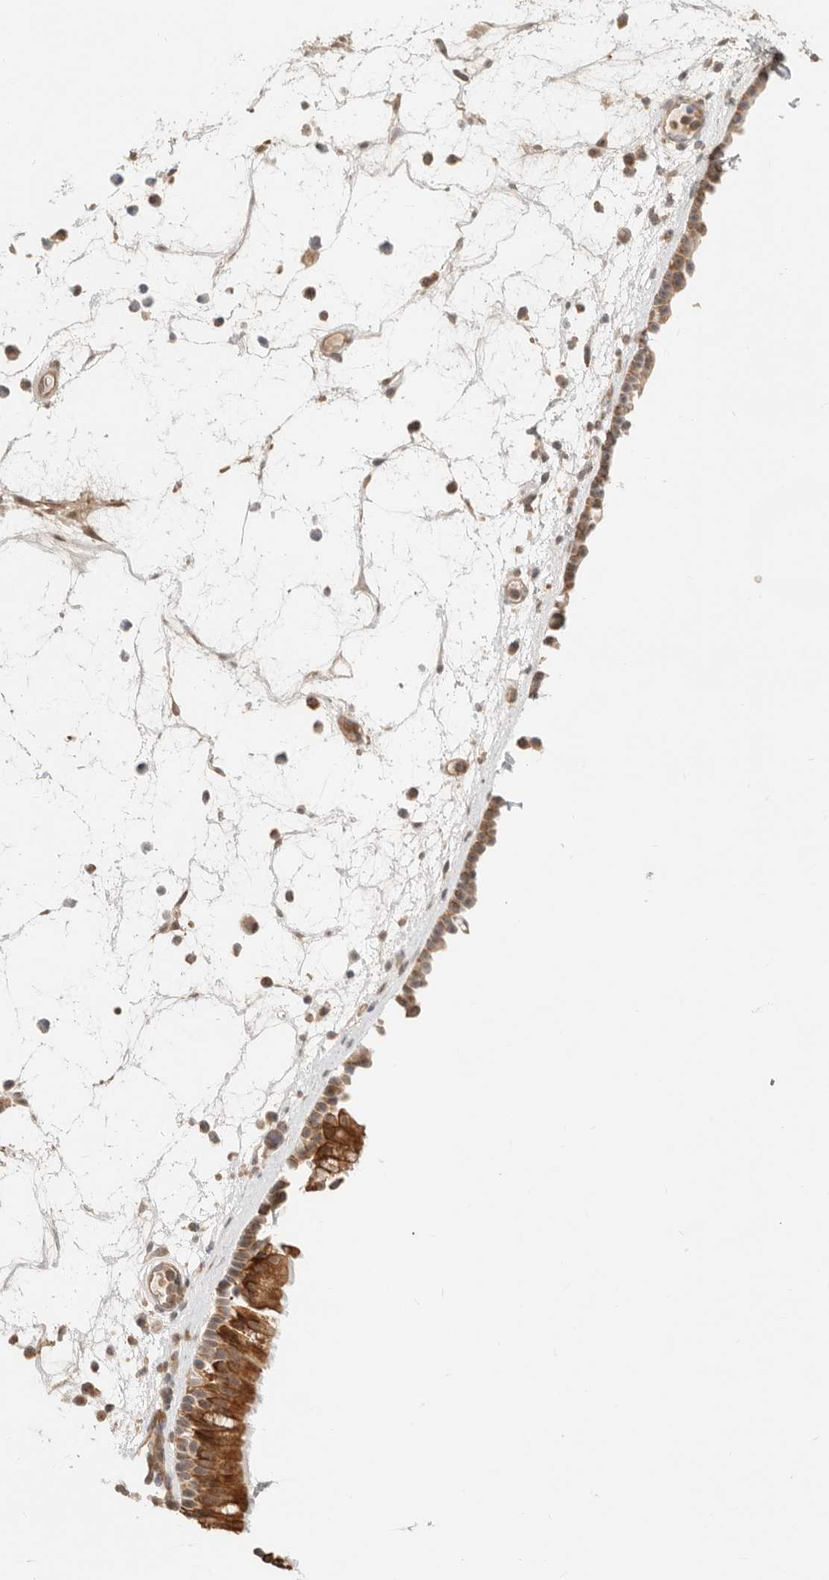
{"staining": {"intensity": "moderate", "quantity": ">75%", "location": "cytoplasmic/membranous"}, "tissue": "nasopharynx", "cell_type": "Respiratory epithelial cells", "image_type": "normal", "snomed": [{"axis": "morphology", "description": "Normal tissue, NOS"}, {"axis": "morphology", "description": "Inflammation, NOS"}, {"axis": "morphology", "description": "Malignant melanoma, Metastatic site"}, {"axis": "topography", "description": "Nasopharynx"}], "caption": "IHC of benign human nasopharynx exhibits medium levels of moderate cytoplasmic/membranous staining in about >75% of respiratory epithelial cells.", "gene": "HEXD", "patient": {"sex": "male", "age": 70}}